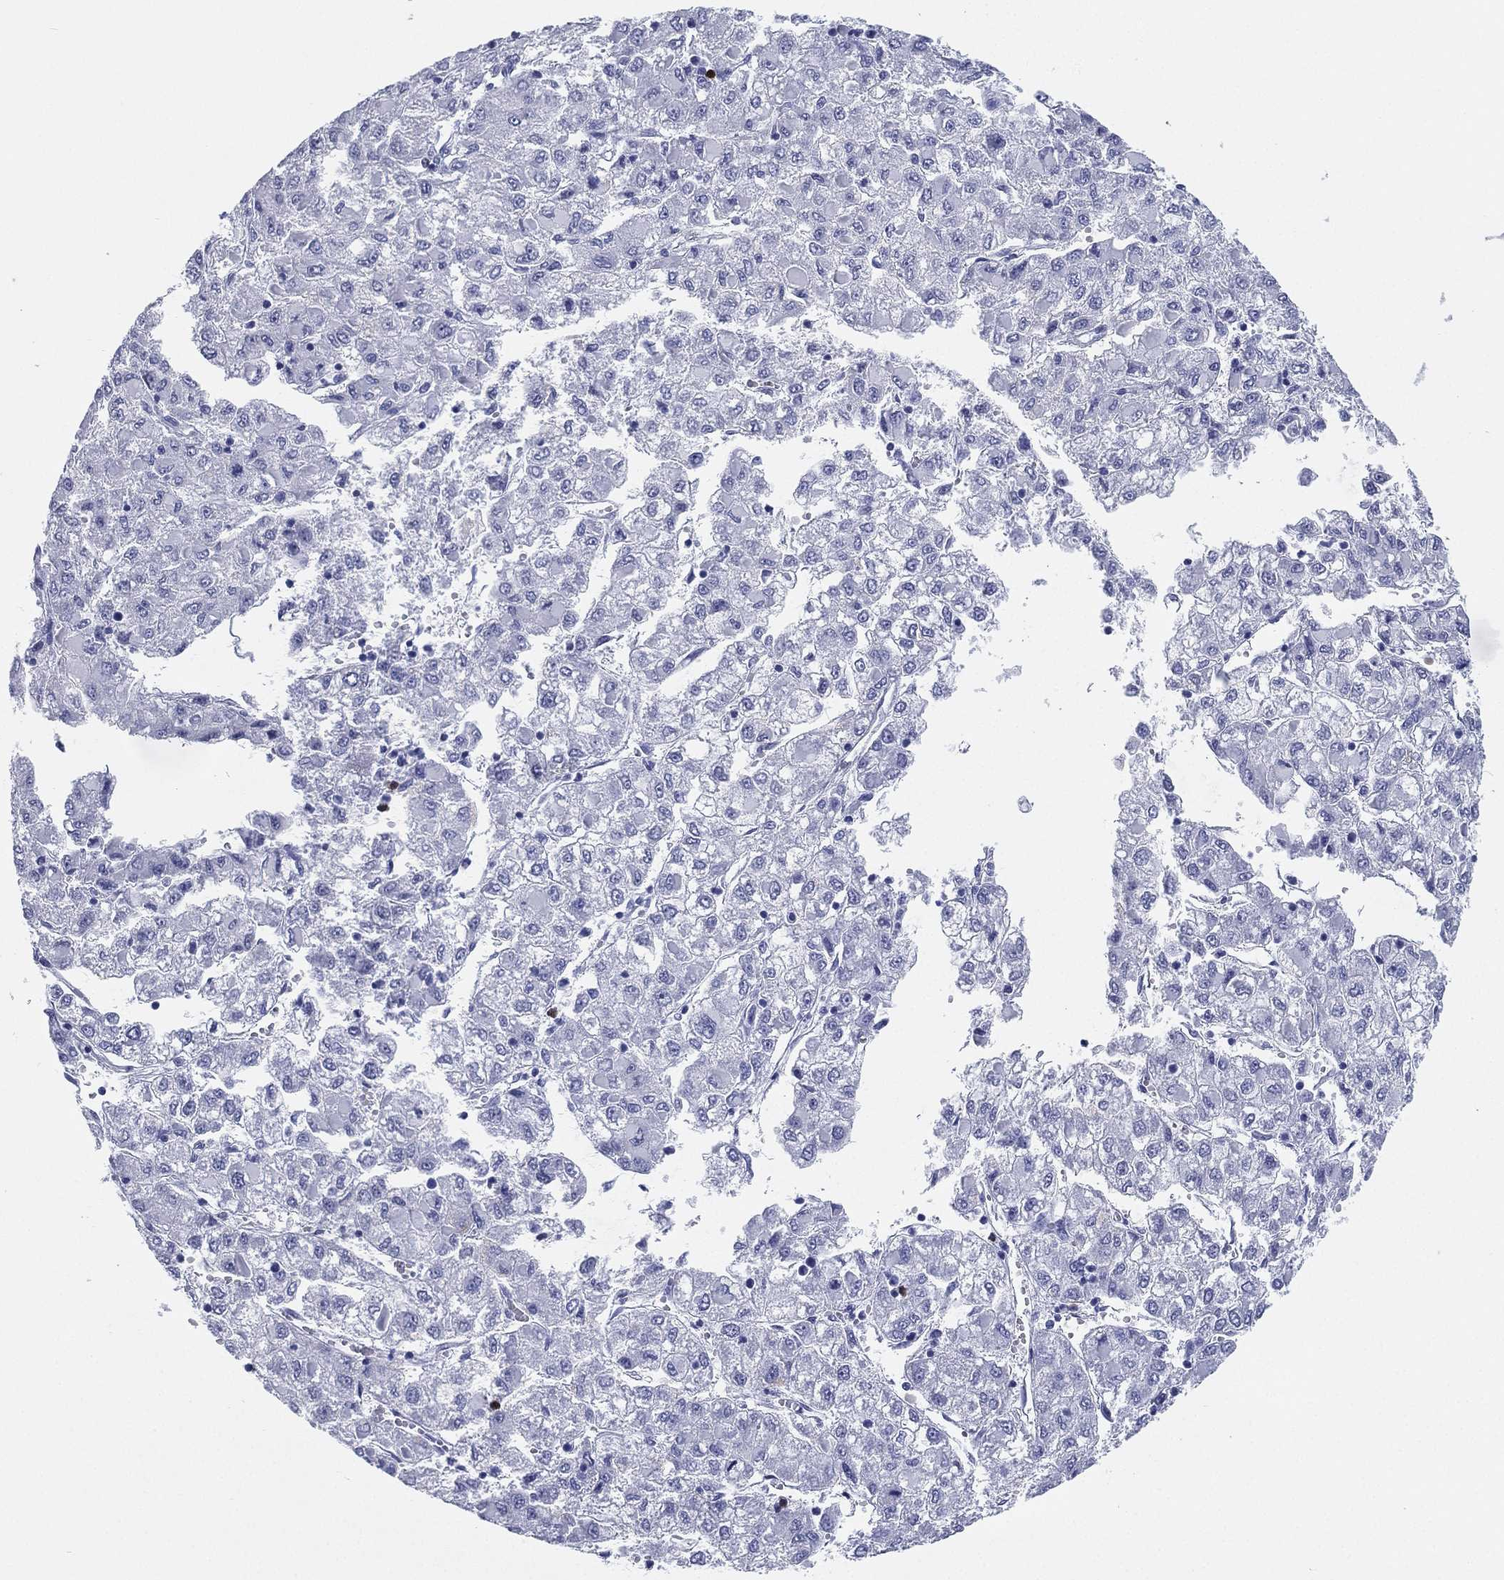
{"staining": {"intensity": "negative", "quantity": "none", "location": "none"}, "tissue": "liver cancer", "cell_type": "Tumor cells", "image_type": "cancer", "snomed": [{"axis": "morphology", "description": "Carcinoma, Hepatocellular, NOS"}, {"axis": "topography", "description": "Liver"}], "caption": "High magnification brightfield microscopy of liver cancer (hepatocellular carcinoma) stained with DAB (3,3'-diaminobenzidine) (brown) and counterstained with hematoxylin (blue): tumor cells show no significant staining. Nuclei are stained in blue.", "gene": "CD79A", "patient": {"sex": "male", "age": 40}}